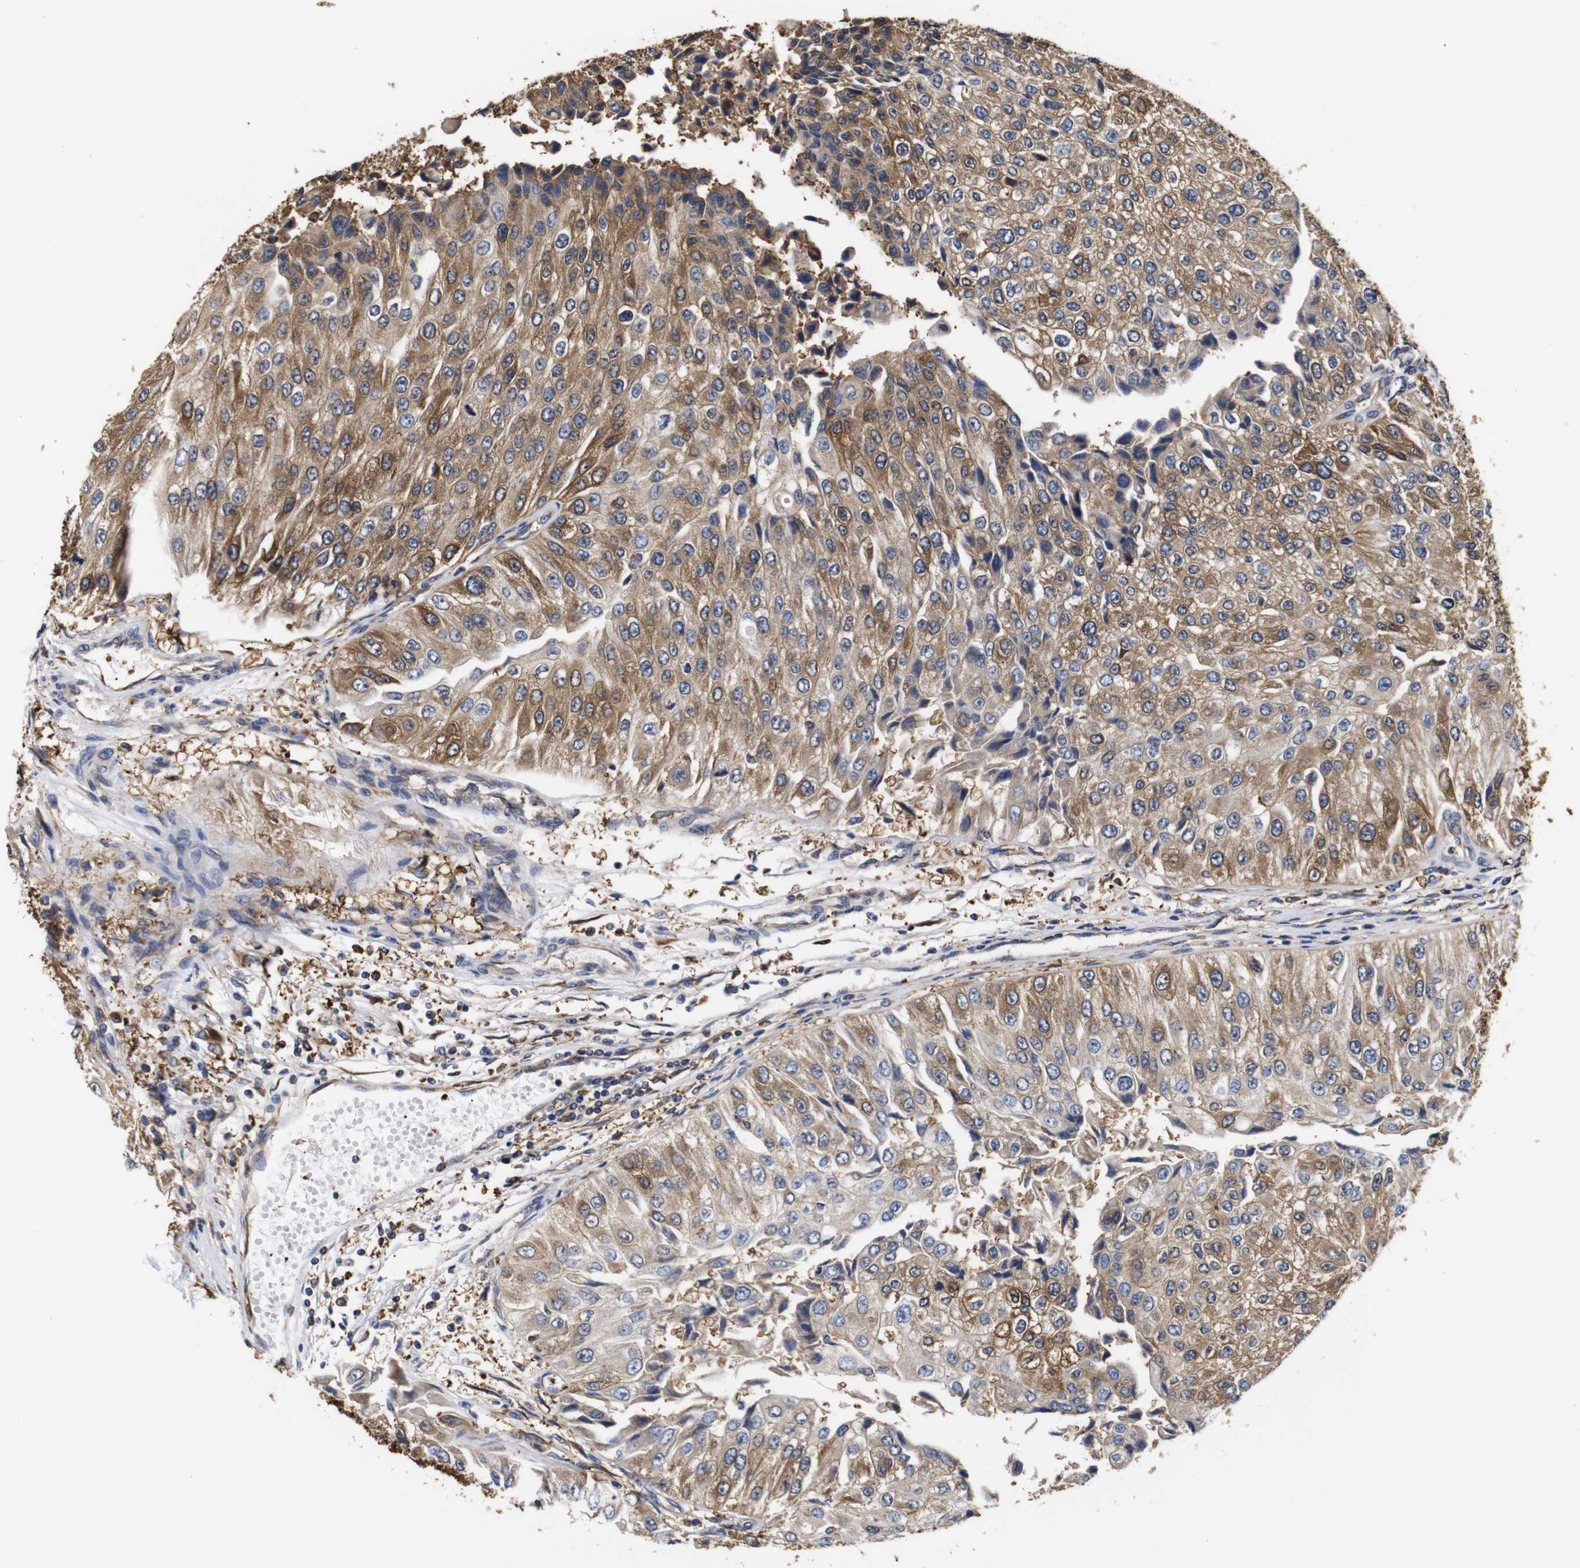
{"staining": {"intensity": "moderate", "quantity": ">75%", "location": "cytoplasmic/membranous"}, "tissue": "urothelial cancer", "cell_type": "Tumor cells", "image_type": "cancer", "snomed": [{"axis": "morphology", "description": "Urothelial carcinoma, High grade"}, {"axis": "topography", "description": "Kidney"}, {"axis": "topography", "description": "Urinary bladder"}], "caption": "The image shows staining of high-grade urothelial carcinoma, revealing moderate cytoplasmic/membranous protein staining (brown color) within tumor cells. (DAB IHC with brightfield microscopy, high magnification).", "gene": "LRRCC1", "patient": {"sex": "male", "age": 77}}